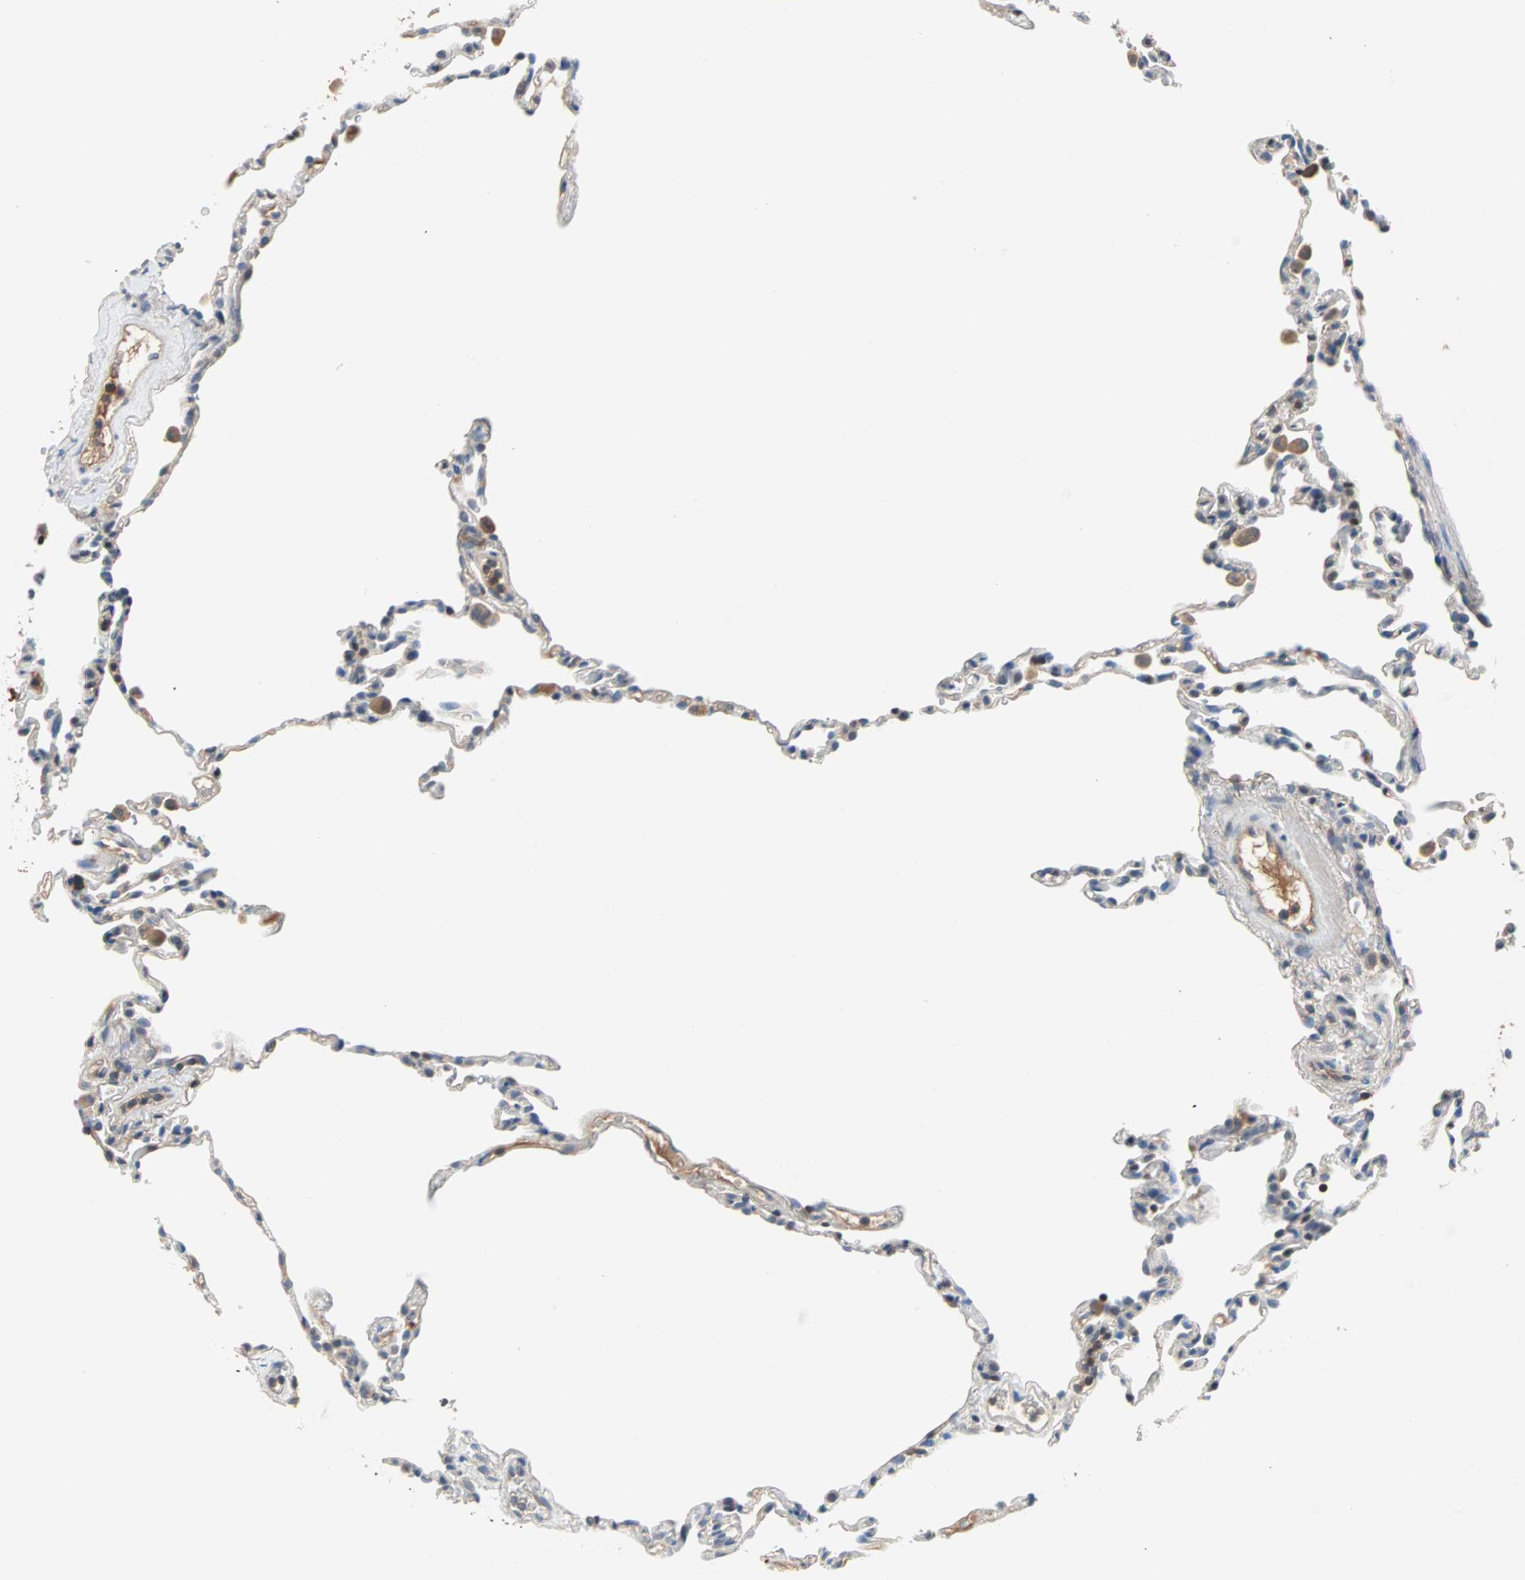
{"staining": {"intensity": "negative", "quantity": "none", "location": "none"}, "tissue": "lung", "cell_type": "Alveolar cells", "image_type": "normal", "snomed": [{"axis": "morphology", "description": "Normal tissue, NOS"}, {"axis": "topography", "description": "Lung"}], "caption": "Image shows no significant protein expression in alveolar cells of normal lung. The staining is performed using DAB brown chromogen with nuclei counter-stained in using hematoxylin.", "gene": "MAP4K1", "patient": {"sex": "male", "age": 59}}